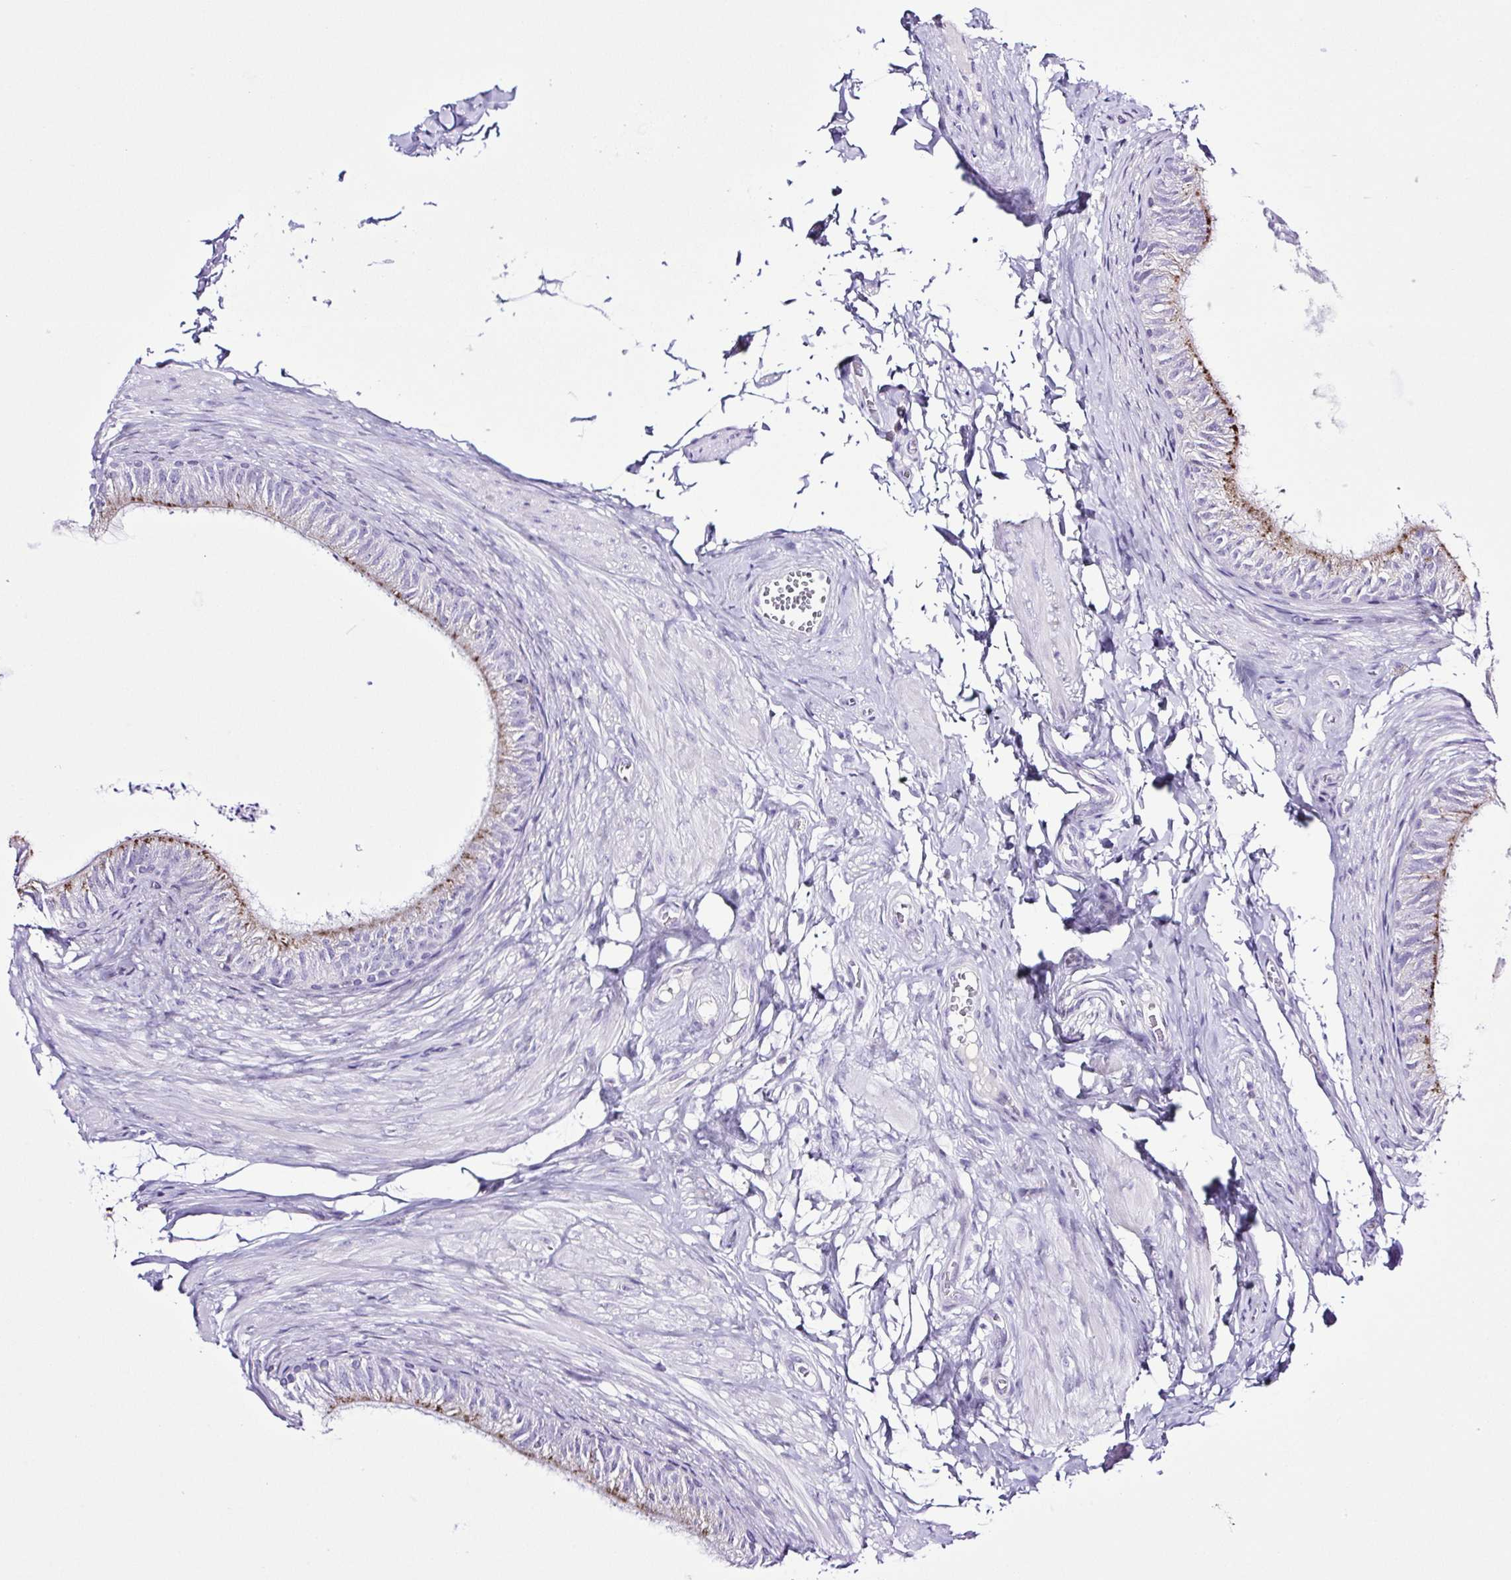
{"staining": {"intensity": "moderate", "quantity": "<25%", "location": "cytoplasmic/membranous"}, "tissue": "epididymis", "cell_type": "Glandular cells", "image_type": "normal", "snomed": [{"axis": "morphology", "description": "Normal tissue, NOS"}, {"axis": "topography", "description": "Epididymis, spermatic cord, NOS"}, {"axis": "topography", "description": "Epididymis"}, {"axis": "topography", "description": "Peripheral nerve tissue"}], "caption": "DAB immunohistochemical staining of benign epididymis exhibits moderate cytoplasmic/membranous protein expression in about <25% of glandular cells.", "gene": "SYNPR", "patient": {"sex": "male", "age": 29}}